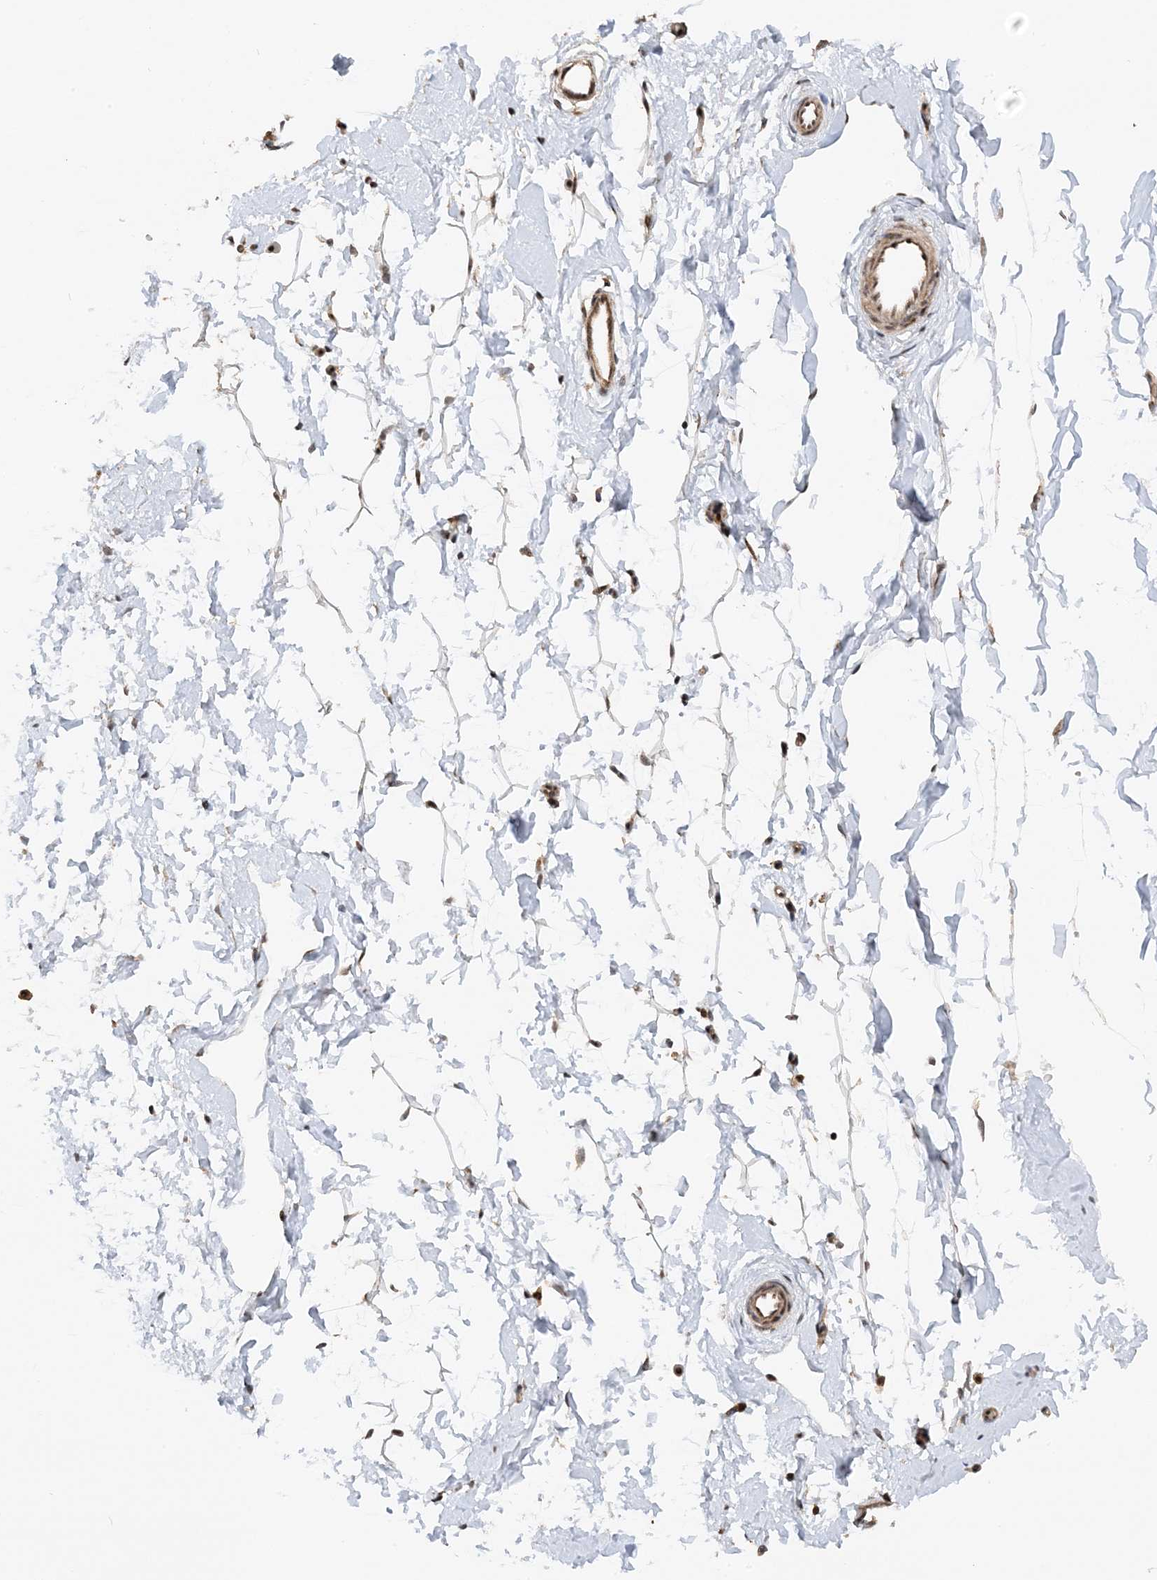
{"staining": {"intensity": "moderate", "quantity": ">75%", "location": "nuclear"}, "tissue": "adipose tissue", "cell_type": "Adipocytes", "image_type": "normal", "snomed": [{"axis": "morphology", "description": "Normal tissue, NOS"}, {"axis": "topography", "description": "Breast"}], "caption": "An image of adipose tissue stained for a protein exhibits moderate nuclear brown staining in adipocytes.", "gene": "TATDN3", "patient": {"sex": "female", "age": 23}}